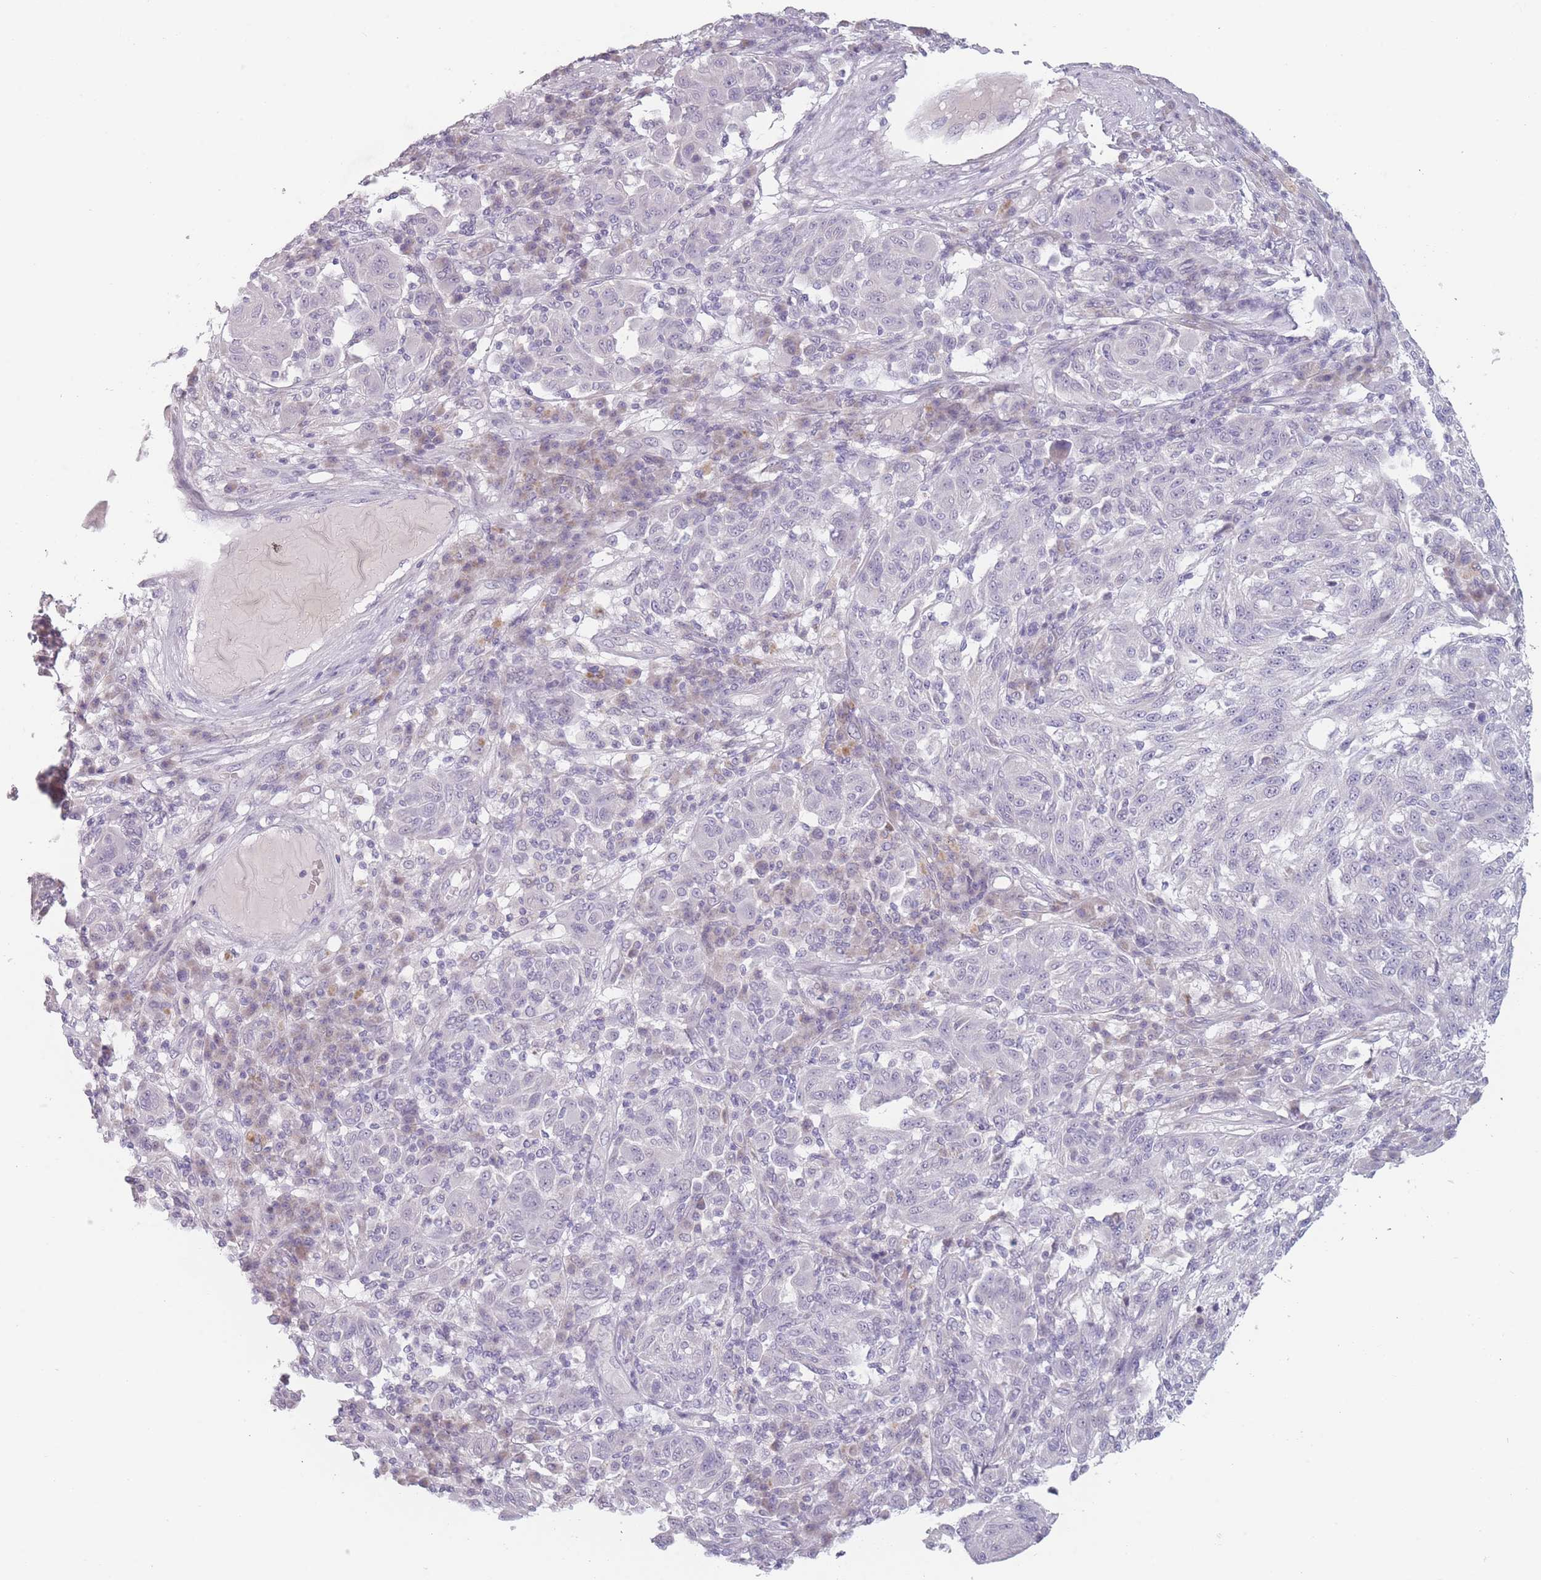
{"staining": {"intensity": "negative", "quantity": "none", "location": "none"}, "tissue": "melanoma", "cell_type": "Tumor cells", "image_type": "cancer", "snomed": [{"axis": "morphology", "description": "Malignant melanoma, NOS"}, {"axis": "topography", "description": "Skin"}], "caption": "Tumor cells are negative for brown protein staining in malignant melanoma.", "gene": "RASL10B", "patient": {"sex": "male", "age": 53}}